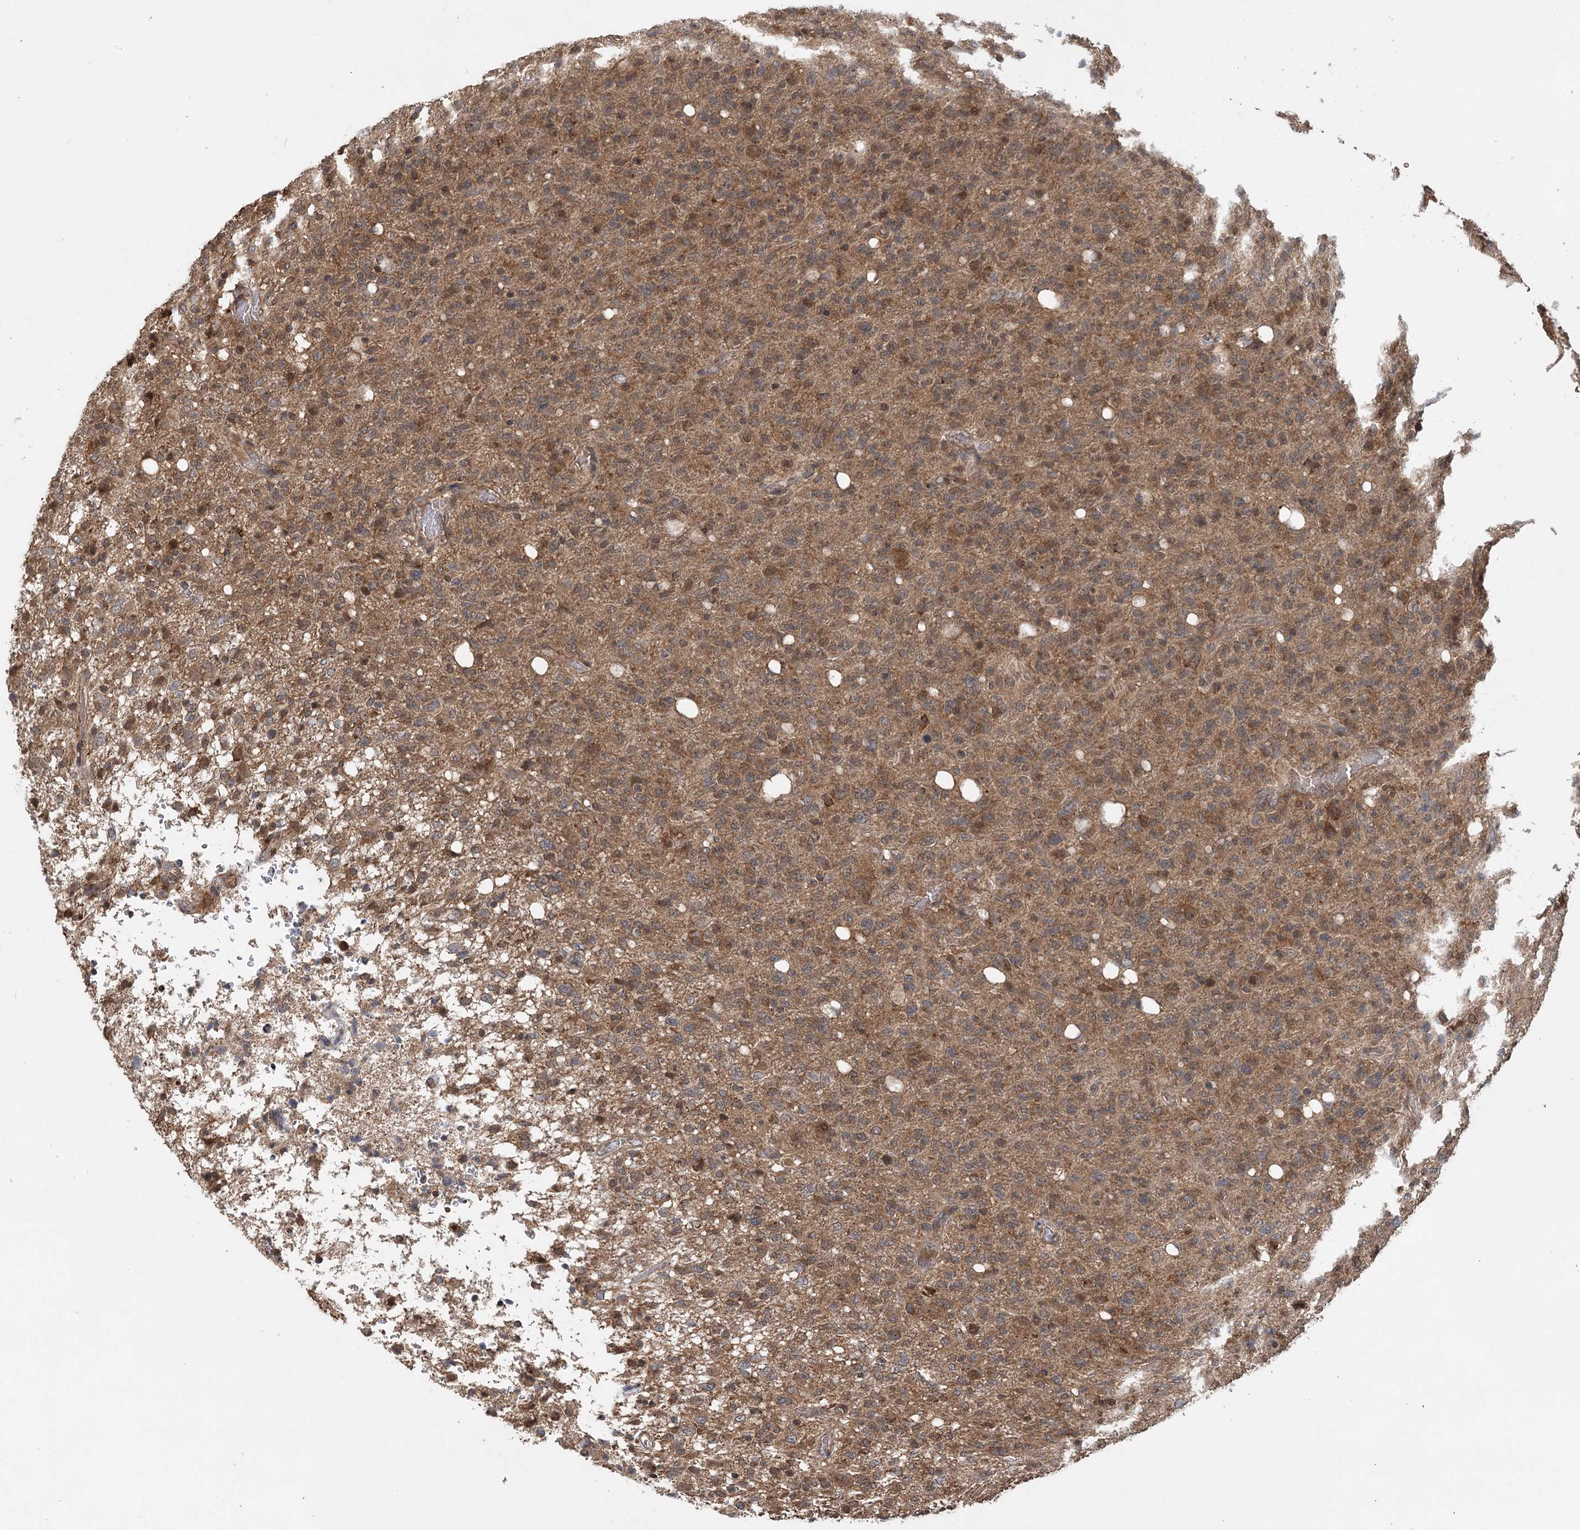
{"staining": {"intensity": "moderate", "quantity": "25%-75%", "location": "cytoplasmic/membranous"}, "tissue": "glioma", "cell_type": "Tumor cells", "image_type": "cancer", "snomed": [{"axis": "morphology", "description": "Glioma, malignant, High grade"}, {"axis": "topography", "description": "Brain"}], "caption": "Human glioma stained for a protein (brown) exhibits moderate cytoplasmic/membranous positive expression in approximately 25%-75% of tumor cells.", "gene": "INSIG2", "patient": {"sex": "female", "age": 57}}